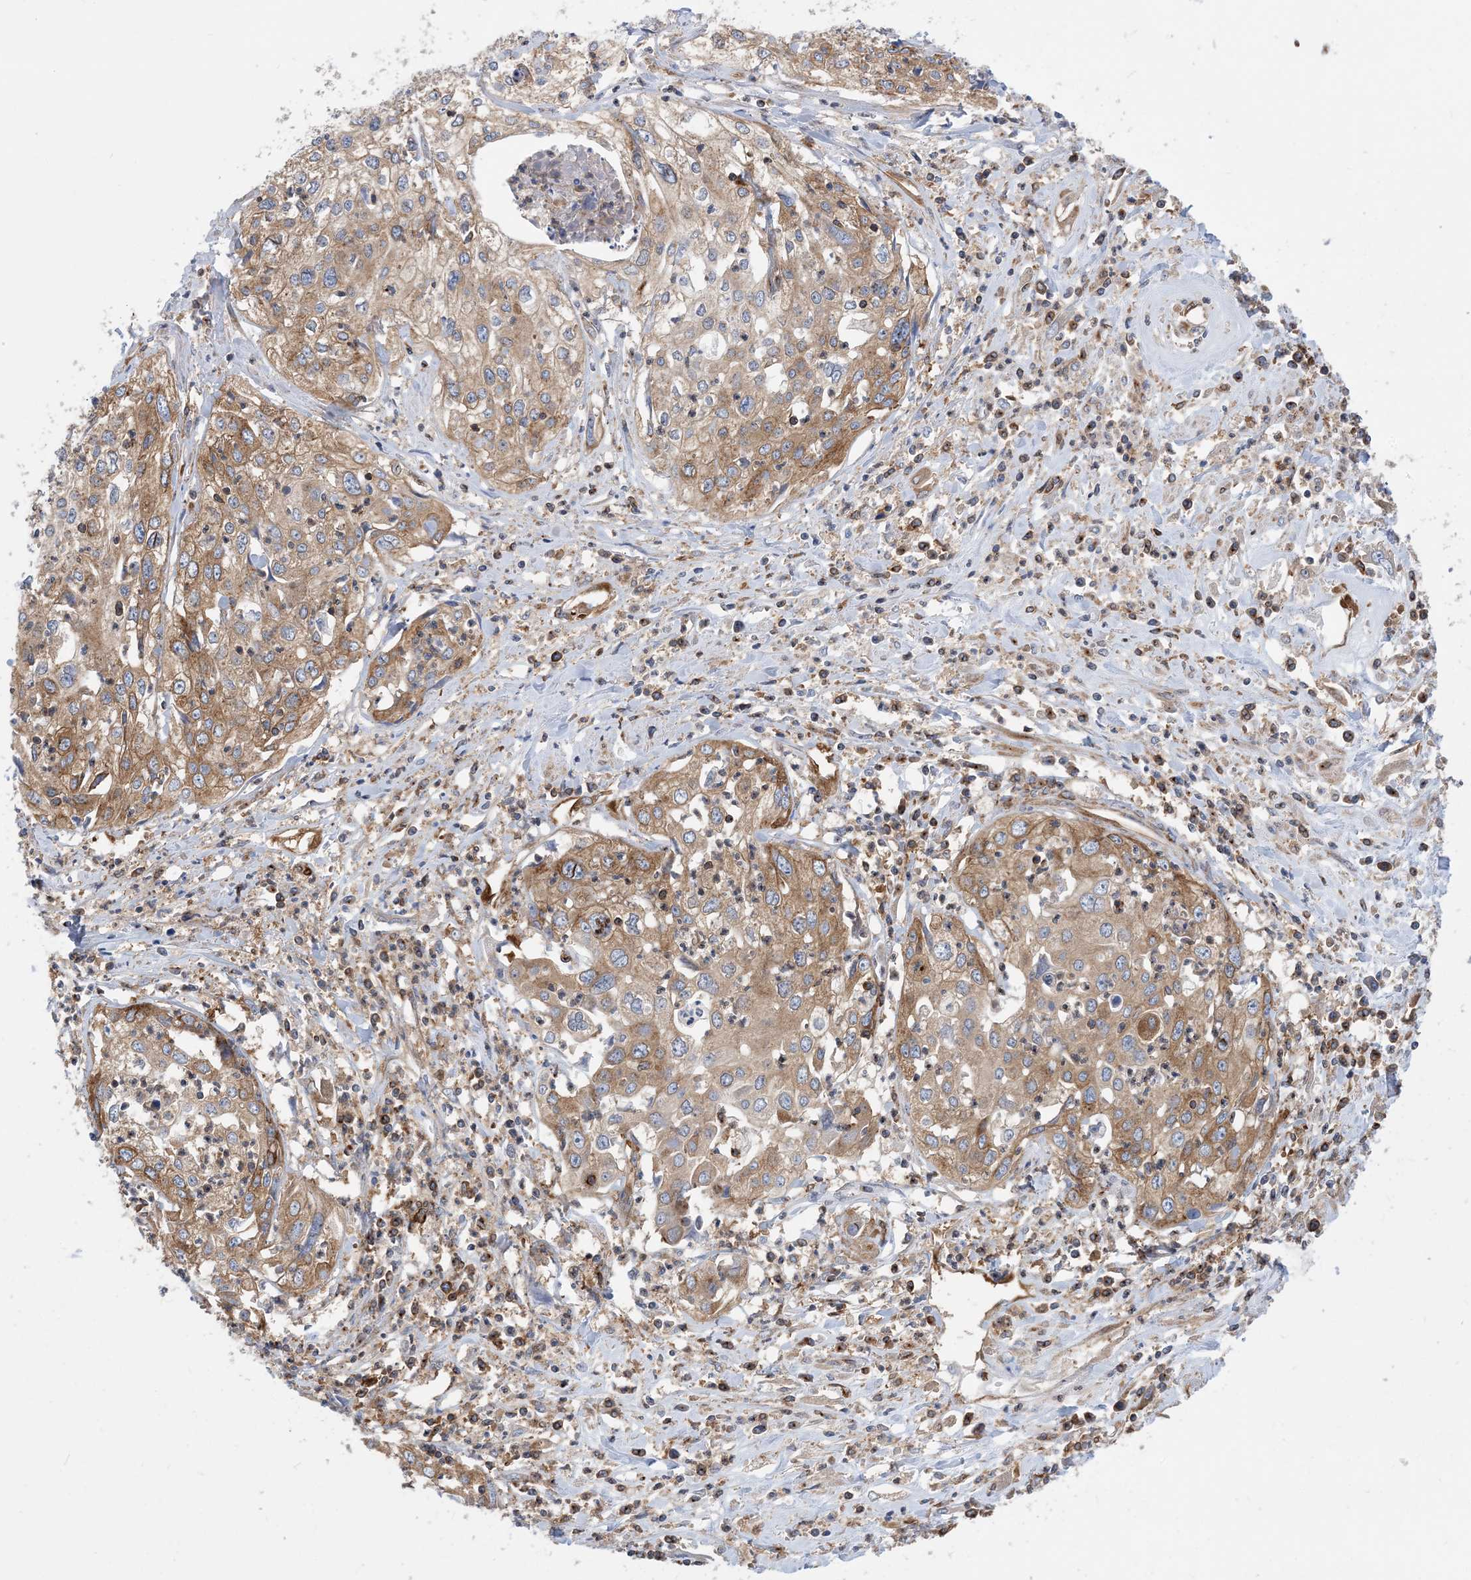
{"staining": {"intensity": "moderate", "quantity": ">75%", "location": "cytoplasmic/membranous"}, "tissue": "cervical cancer", "cell_type": "Tumor cells", "image_type": "cancer", "snomed": [{"axis": "morphology", "description": "Squamous cell carcinoma, NOS"}, {"axis": "topography", "description": "Cervix"}], "caption": "A micrograph of squamous cell carcinoma (cervical) stained for a protein demonstrates moderate cytoplasmic/membranous brown staining in tumor cells.", "gene": "DYNC1LI1", "patient": {"sex": "female", "age": 31}}